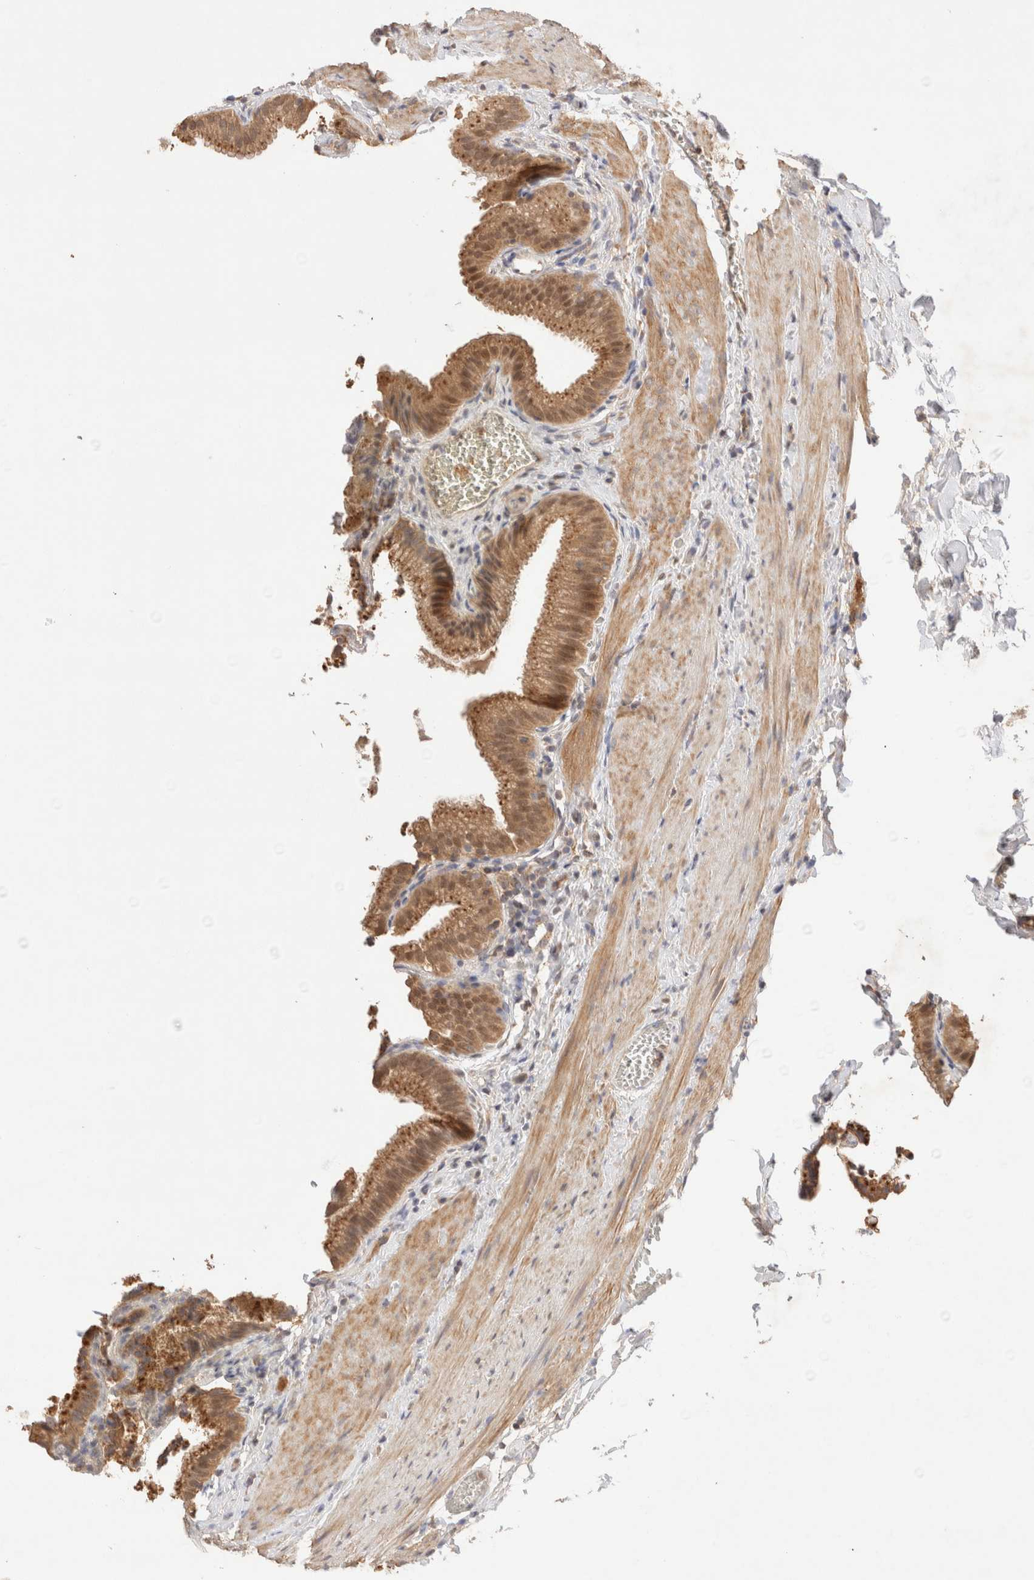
{"staining": {"intensity": "moderate", "quantity": ">75%", "location": "cytoplasmic/membranous,nuclear"}, "tissue": "gallbladder", "cell_type": "Glandular cells", "image_type": "normal", "snomed": [{"axis": "morphology", "description": "Normal tissue, NOS"}, {"axis": "topography", "description": "Gallbladder"}], "caption": "IHC (DAB) staining of unremarkable gallbladder displays moderate cytoplasmic/membranous,nuclear protein expression in approximately >75% of glandular cells. (brown staining indicates protein expression, while blue staining denotes nuclei).", "gene": "CARNMT1", "patient": {"sex": "male", "age": 38}}